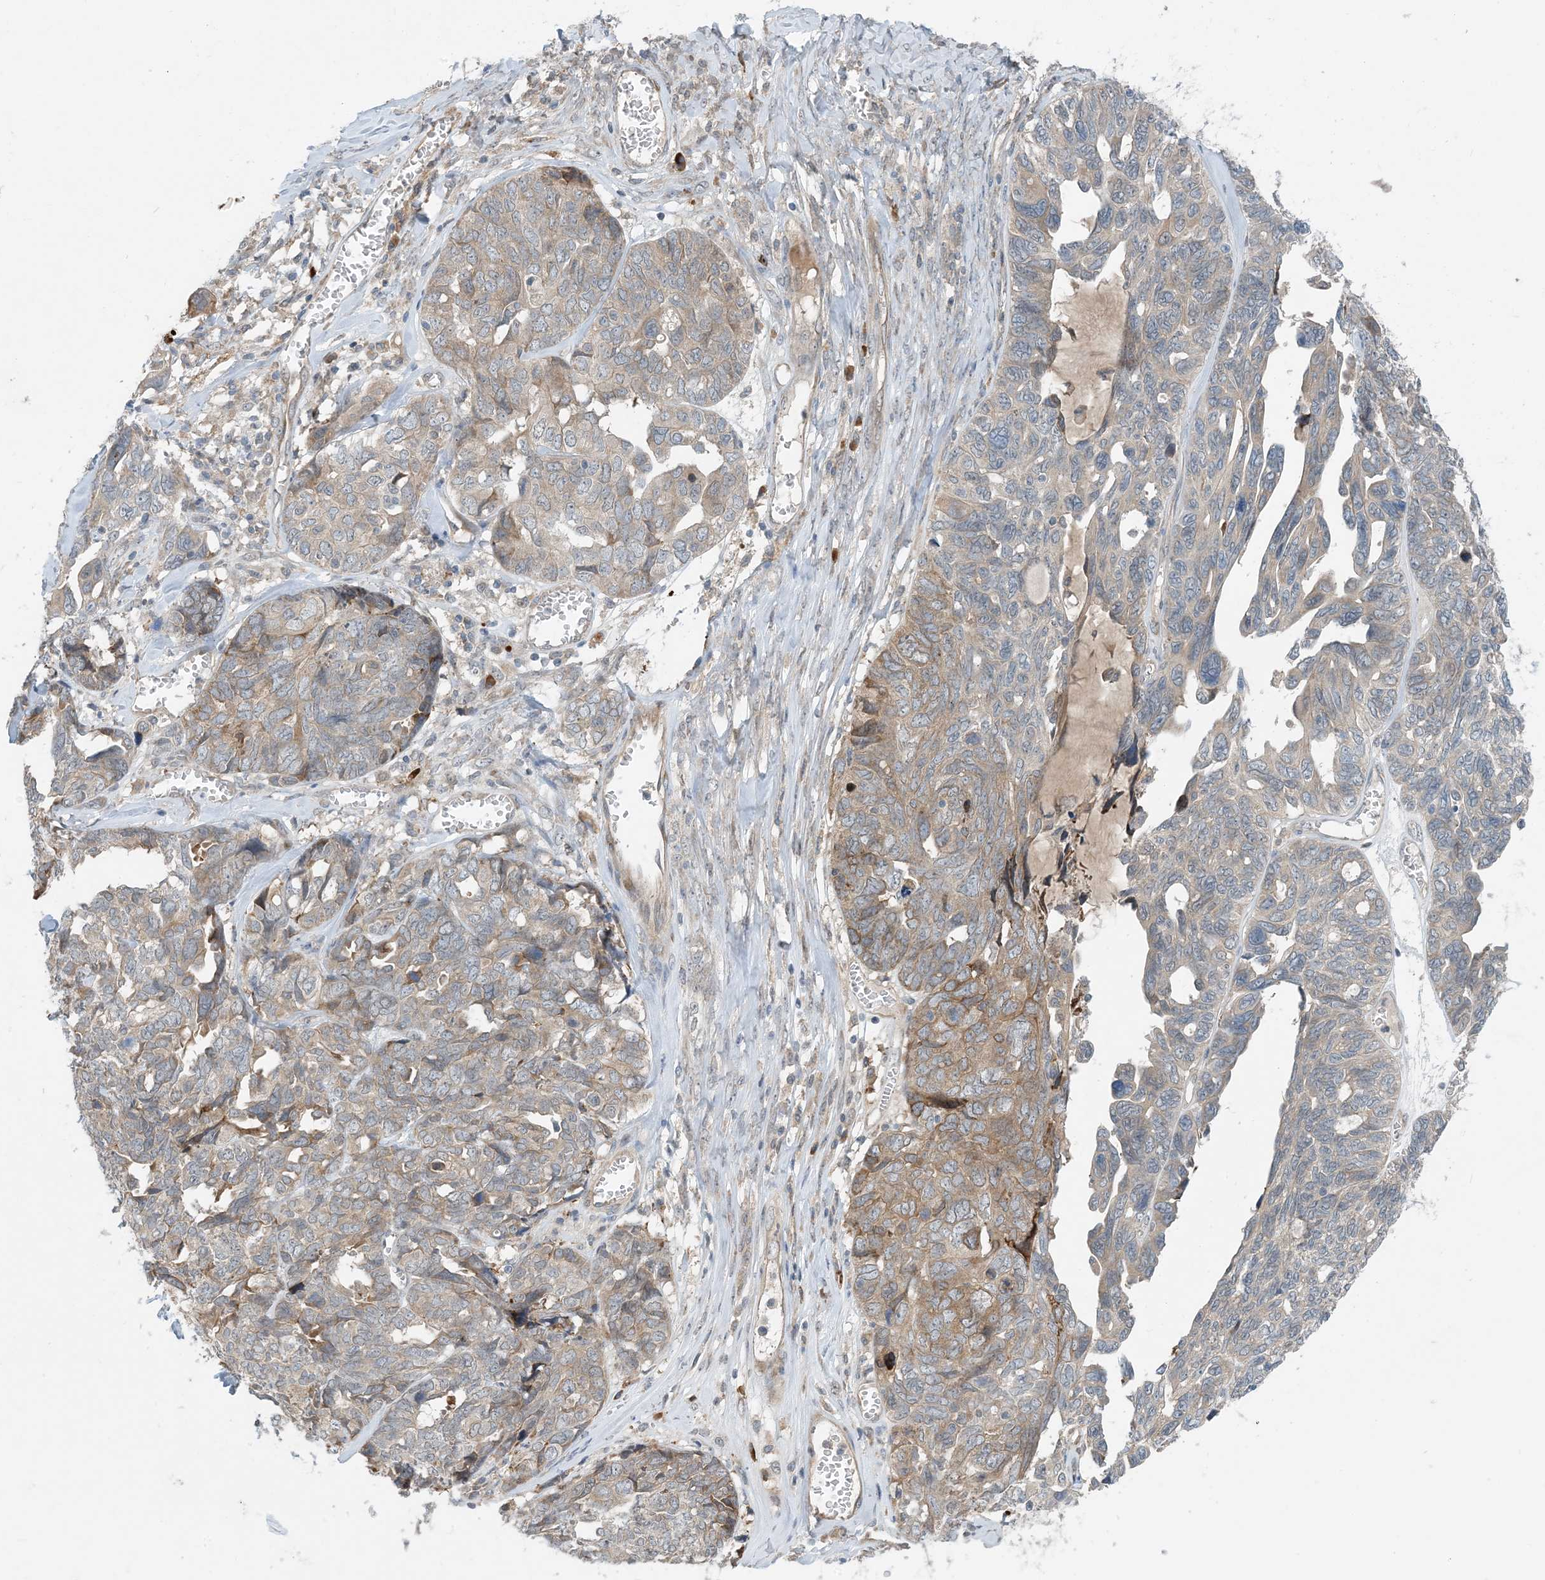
{"staining": {"intensity": "weak", "quantity": "25%-75%", "location": "cytoplasmic/membranous"}, "tissue": "ovarian cancer", "cell_type": "Tumor cells", "image_type": "cancer", "snomed": [{"axis": "morphology", "description": "Cystadenocarcinoma, serous, NOS"}, {"axis": "topography", "description": "Ovary"}], "caption": "Immunohistochemistry of human serous cystadenocarcinoma (ovarian) shows low levels of weak cytoplasmic/membranous staining in approximately 25%-75% of tumor cells.", "gene": "PHOSPHO2", "patient": {"sex": "female", "age": 79}}